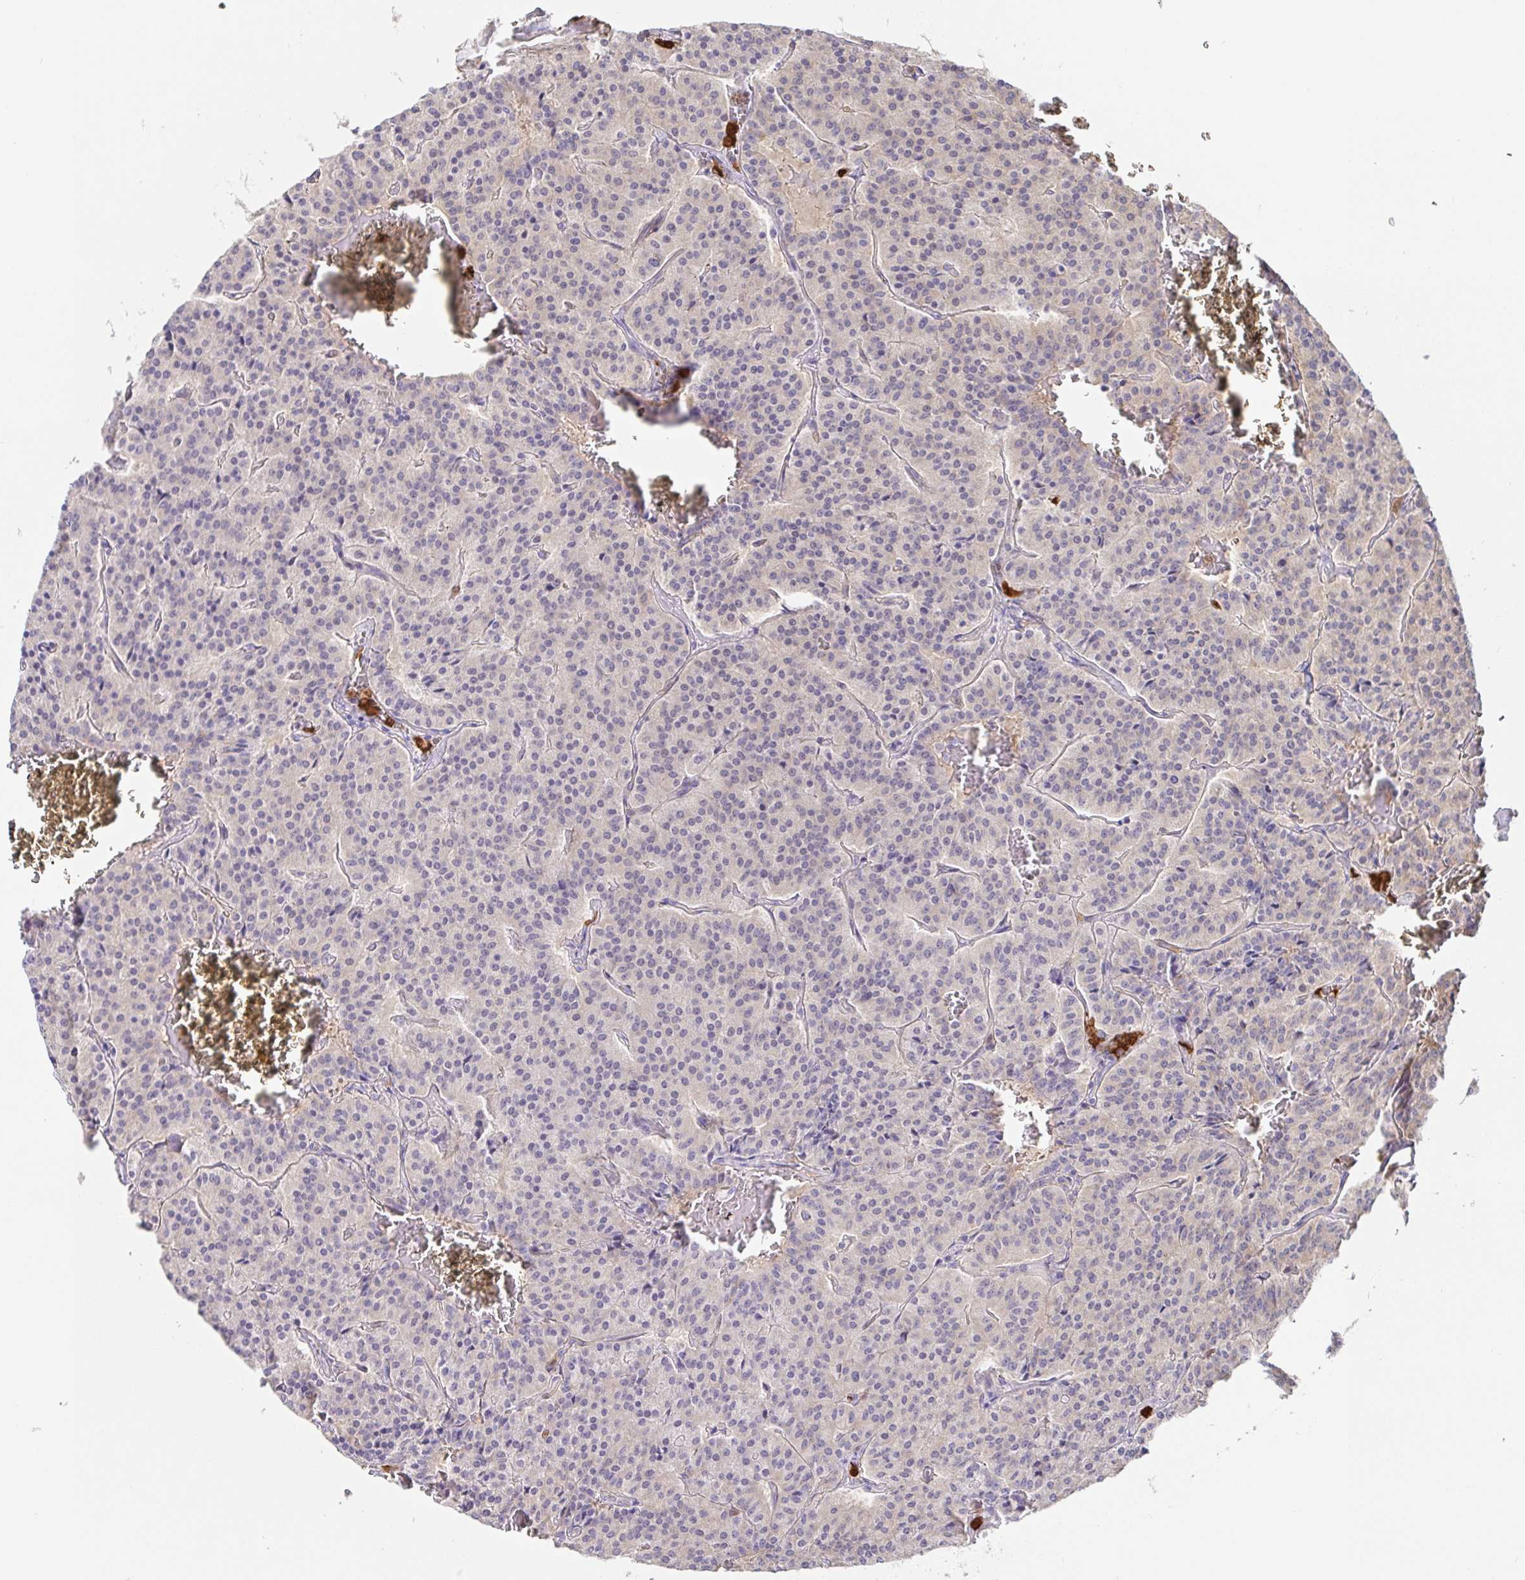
{"staining": {"intensity": "negative", "quantity": "none", "location": "none"}, "tissue": "carcinoid", "cell_type": "Tumor cells", "image_type": "cancer", "snomed": [{"axis": "morphology", "description": "Carcinoid, malignant, NOS"}, {"axis": "topography", "description": "Lung"}], "caption": "IHC image of human malignant carcinoid stained for a protein (brown), which shows no staining in tumor cells.", "gene": "PDPK1", "patient": {"sex": "male", "age": 70}}